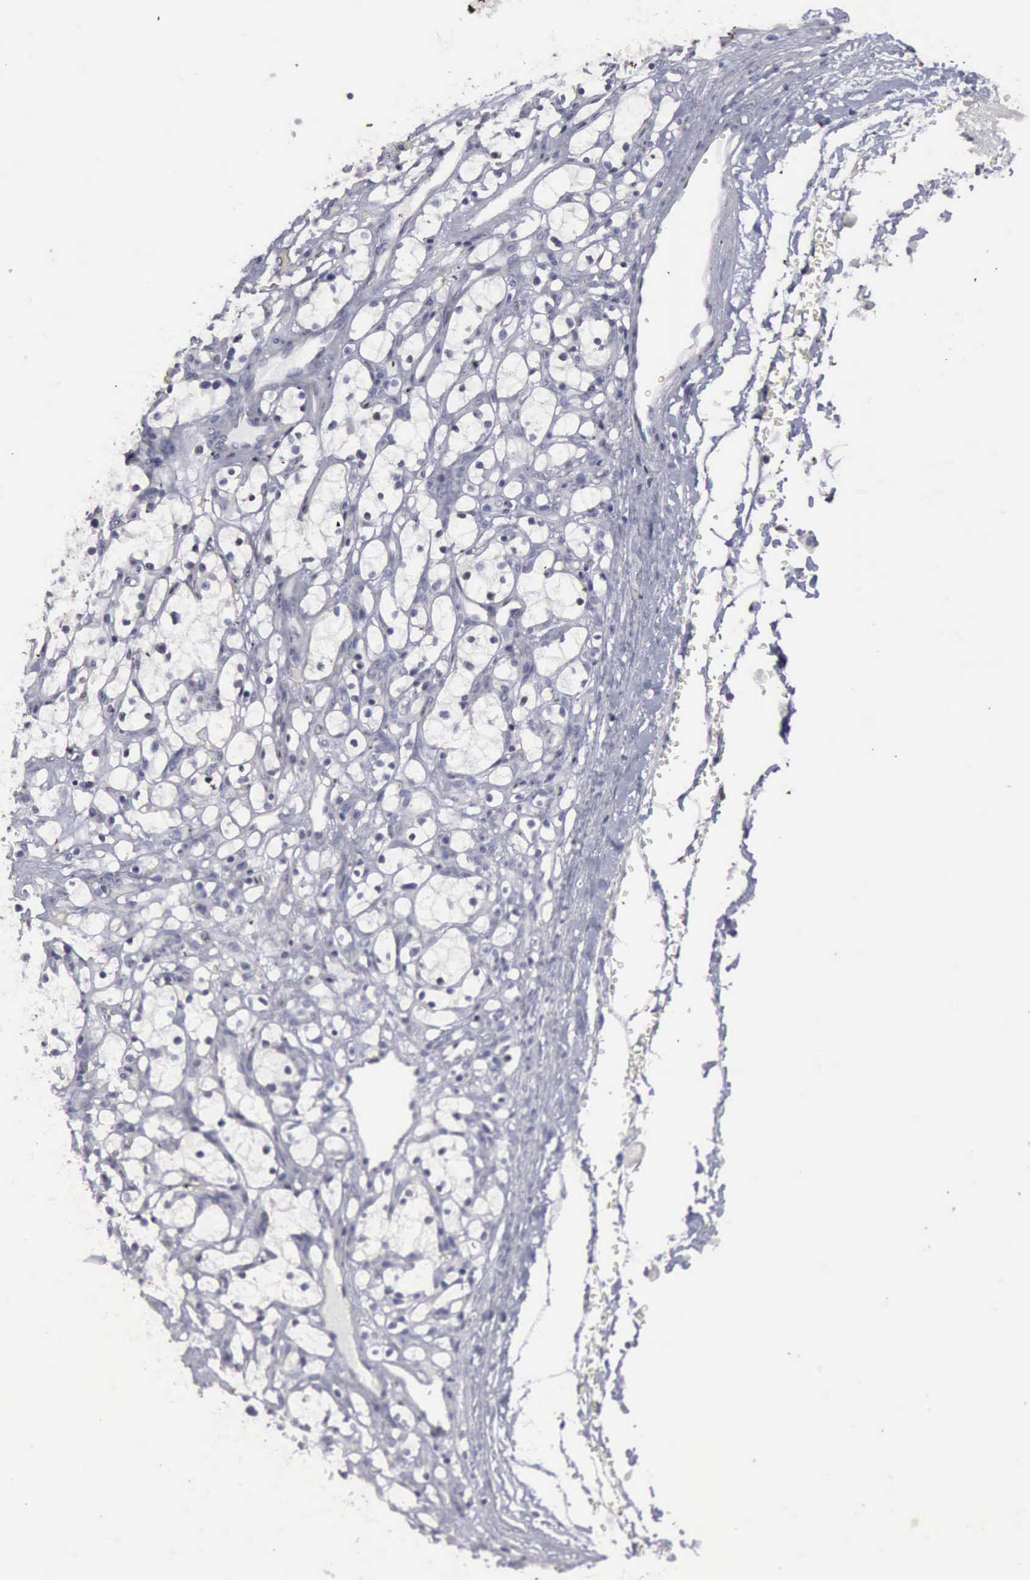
{"staining": {"intensity": "negative", "quantity": "none", "location": "none"}, "tissue": "renal cancer", "cell_type": "Tumor cells", "image_type": "cancer", "snomed": [{"axis": "morphology", "description": "Adenocarcinoma, NOS"}, {"axis": "topography", "description": "Kidney"}], "caption": "IHC of human renal cancer (adenocarcinoma) exhibits no expression in tumor cells.", "gene": "KIAA0586", "patient": {"sex": "female", "age": 83}}